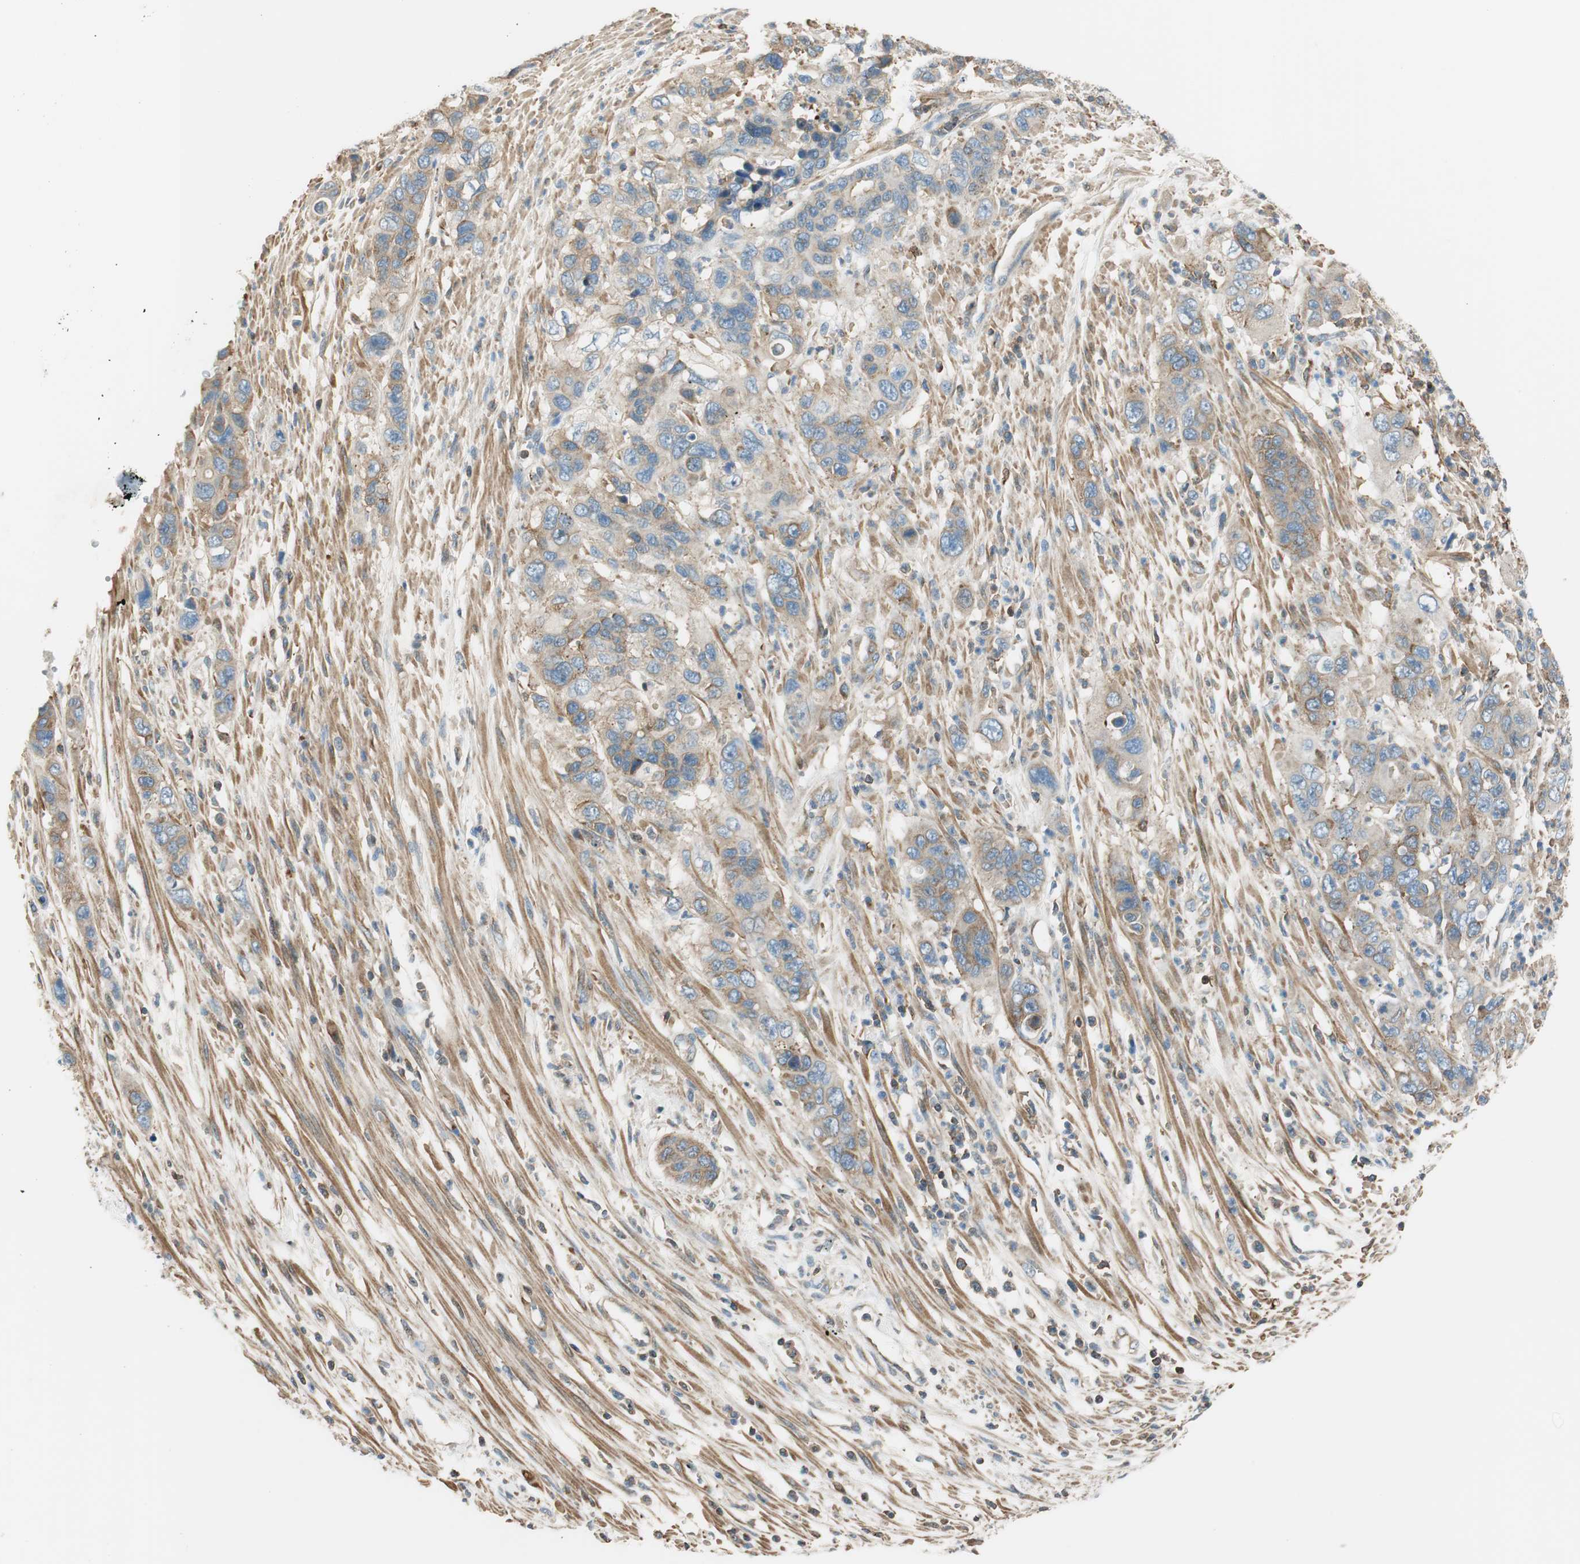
{"staining": {"intensity": "moderate", "quantity": ">75%", "location": "cytoplasmic/membranous"}, "tissue": "pancreatic cancer", "cell_type": "Tumor cells", "image_type": "cancer", "snomed": [{"axis": "morphology", "description": "Adenocarcinoma, NOS"}, {"axis": "topography", "description": "Pancreas"}], "caption": "Human adenocarcinoma (pancreatic) stained for a protein (brown) reveals moderate cytoplasmic/membranous positive staining in about >75% of tumor cells.", "gene": "PI4K2B", "patient": {"sex": "female", "age": 71}}